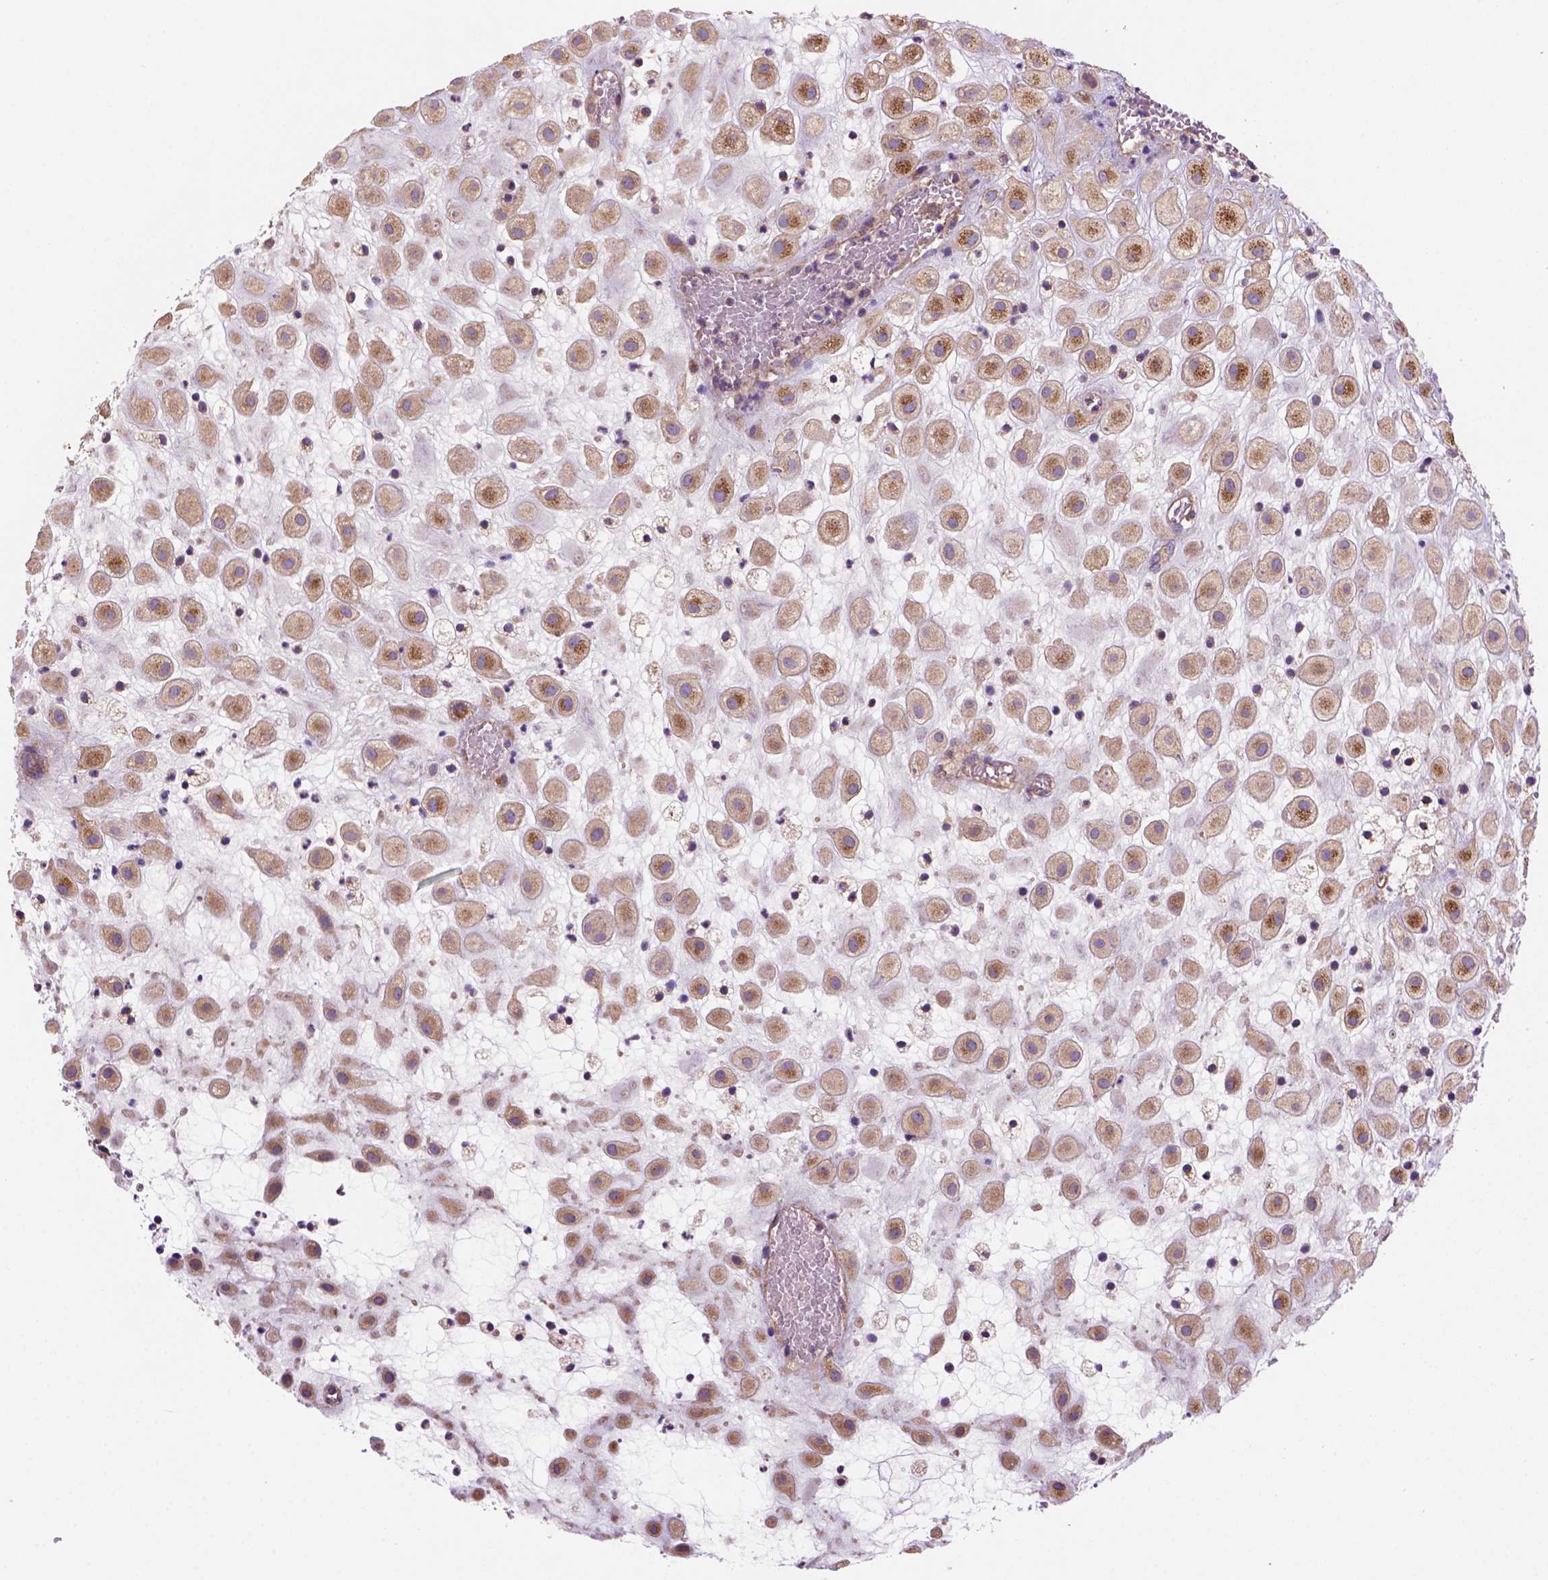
{"staining": {"intensity": "moderate", "quantity": "25%-75%", "location": "cytoplasmic/membranous"}, "tissue": "placenta", "cell_type": "Decidual cells", "image_type": "normal", "snomed": [{"axis": "morphology", "description": "Normal tissue, NOS"}, {"axis": "topography", "description": "Placenta"}], "caption": "Decidual cells exhibit medium levels of moderate cytoplasmic/membranous staining in about 25%-75% of cells in benign human placenta. Immunohistochemistry stains the protein in brown and the nuclei are stained blue.", "gene": "WARS2", "patient": {"sex": "female", "age": 24}}